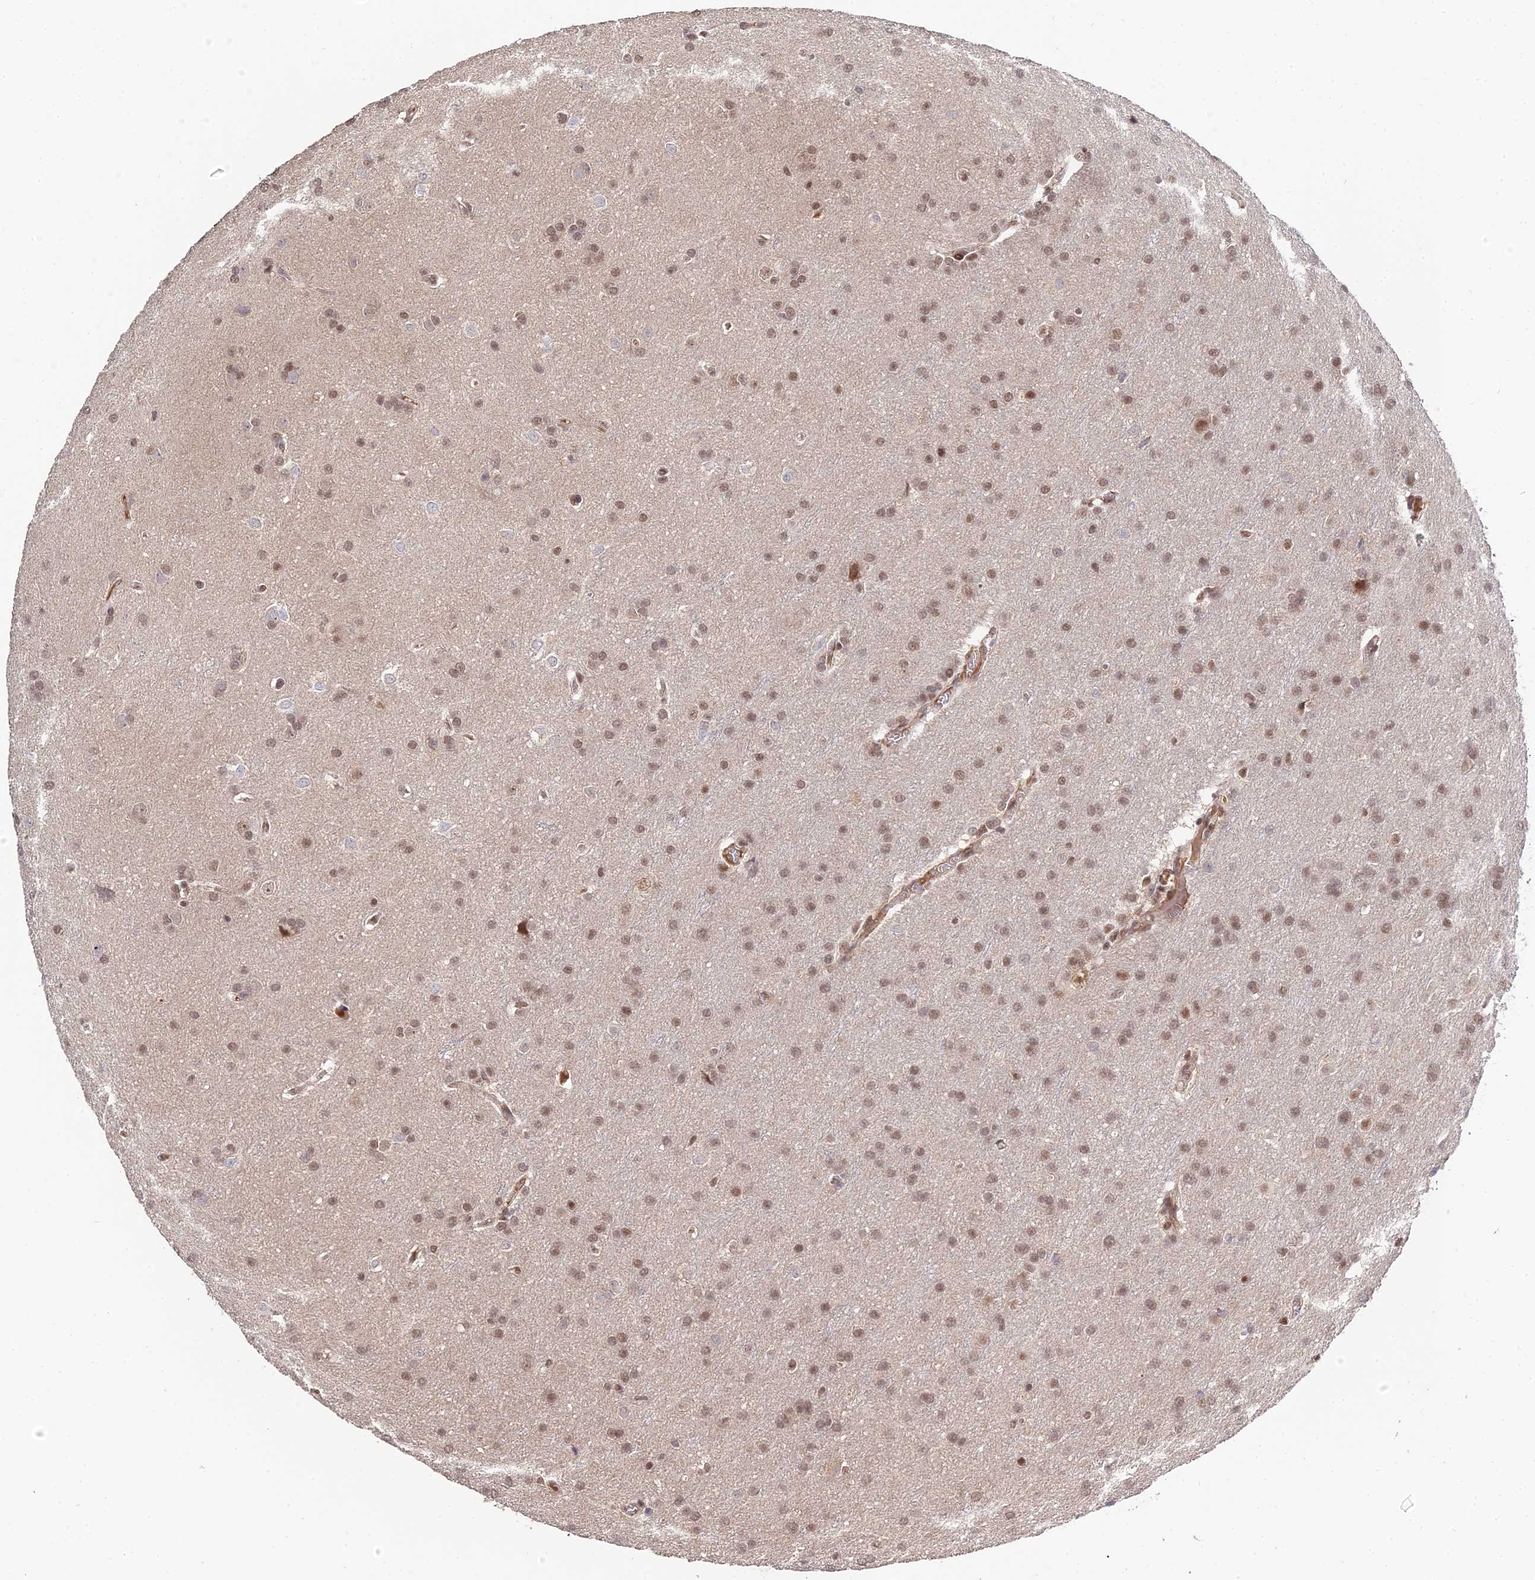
{"staining": {"intensity": "moderate", "quantity": "25%-75%", "location": "nuclear"}, "tissue": "glioma", "cell_type": "Tumor cells", "image_type": "cancer", "snomed": [{"axis": "morphology", "description": "Glioma, malignant, Low grade"}, {"axis": "topography", "description": "Brain"}], "caption": "Immunohistochemistry (DAB) staining of malignant glioma (low-grade) demonstrates moderate nuclear protein staining in approximately 25%-75% of tumor cells.", "gene": "ERCC5", "patient": {"sex": "female", "age": 32}}